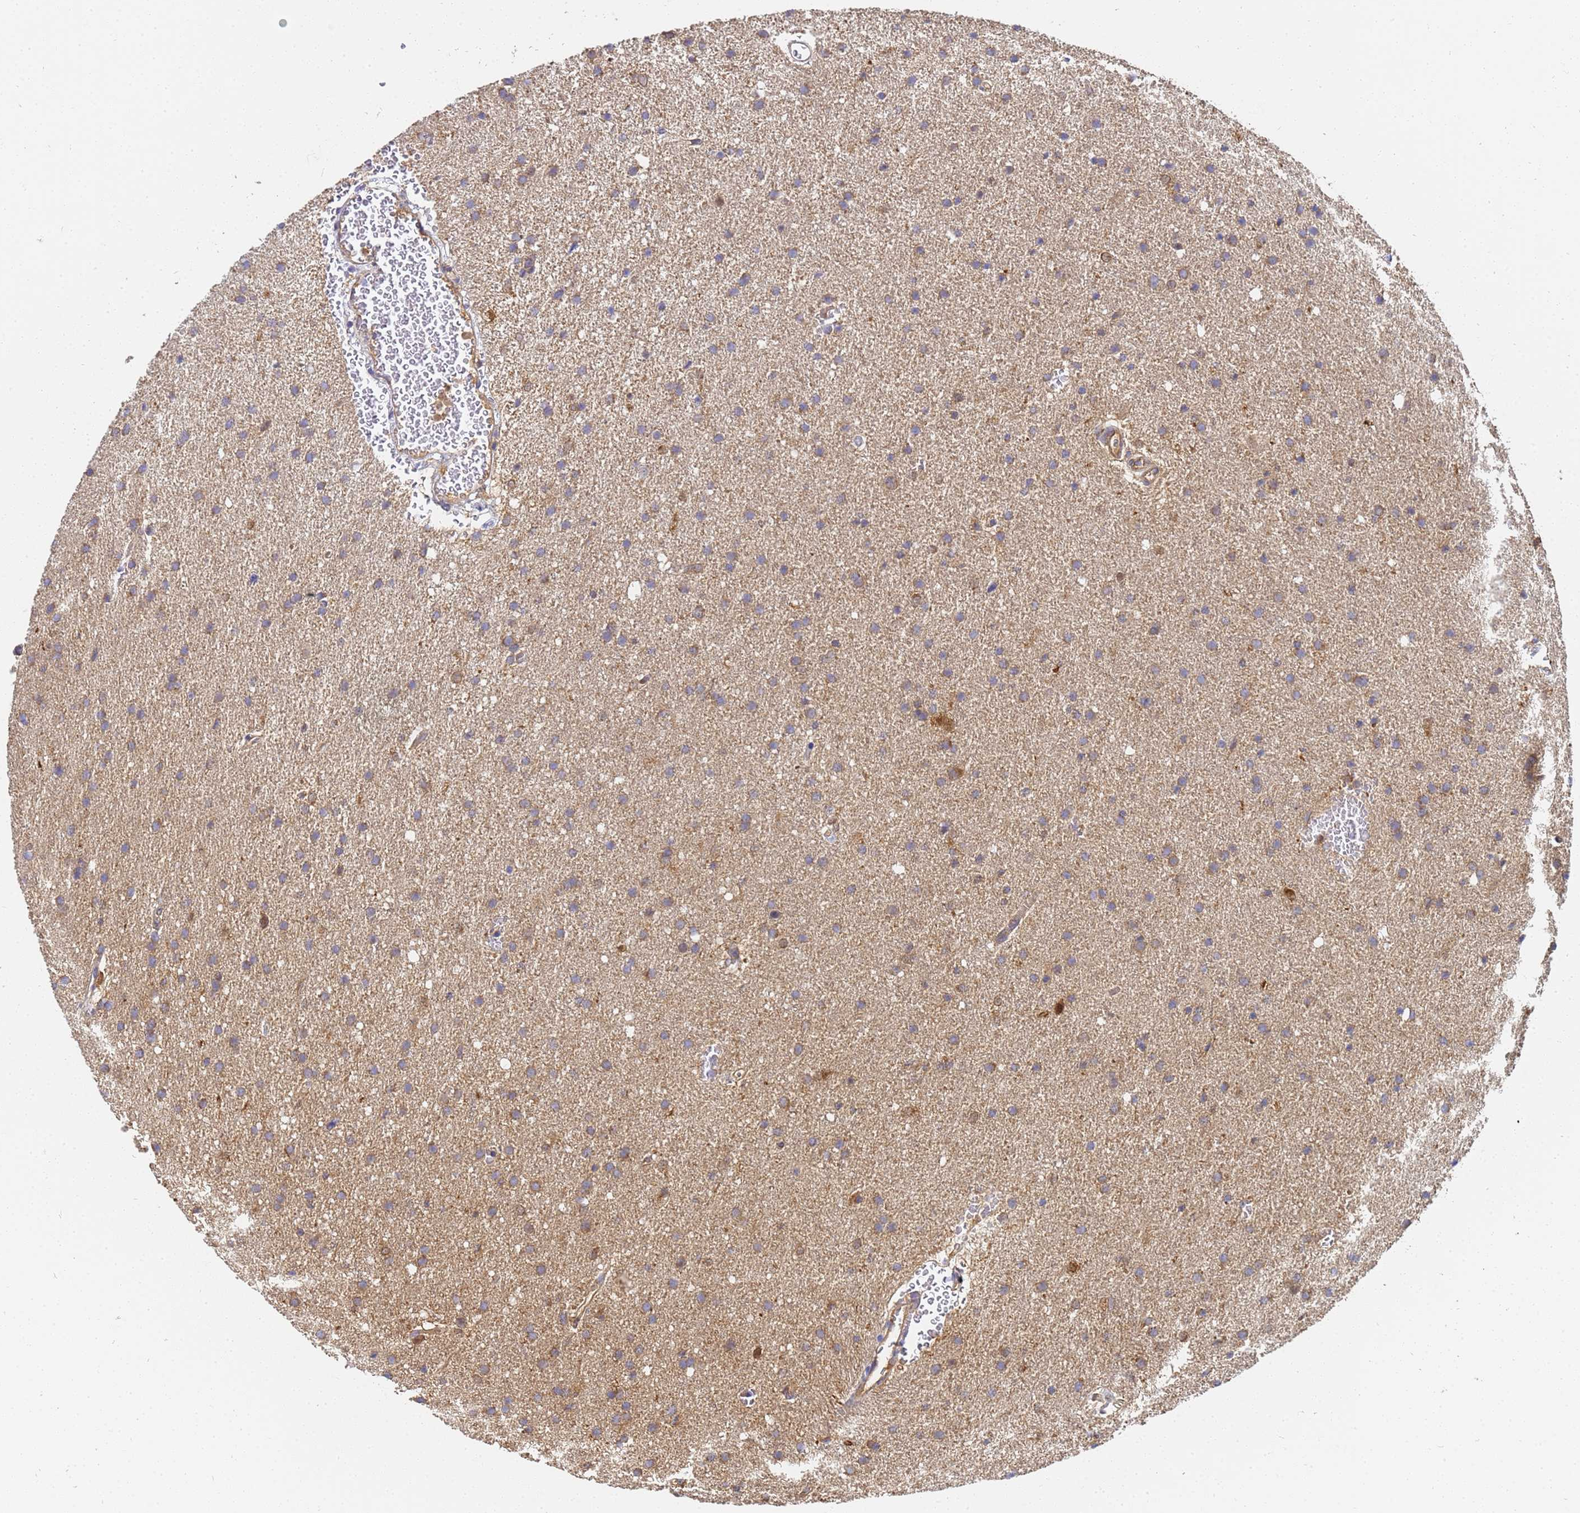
{"staining": {"intensity": "negative", "quantity": "none", "location": "none"}, "tissue": "glioma", "cell_type": "Tumor cells", "image_type": "cancer", "snomed": [{"axis": "morphology", "description": "Glioma, malignant, High grade"}, {"axis": "topography", "description": "Cerebral cortex"}], "caption": "Immunohistochemistry of human glioma demonstrates no positivity in tumor cells. (Immunohistochemistry, brightfield microscopy, high magnification).", "gene": "NME1-NME2", "patient": {"sex": "female", "age": 36}}